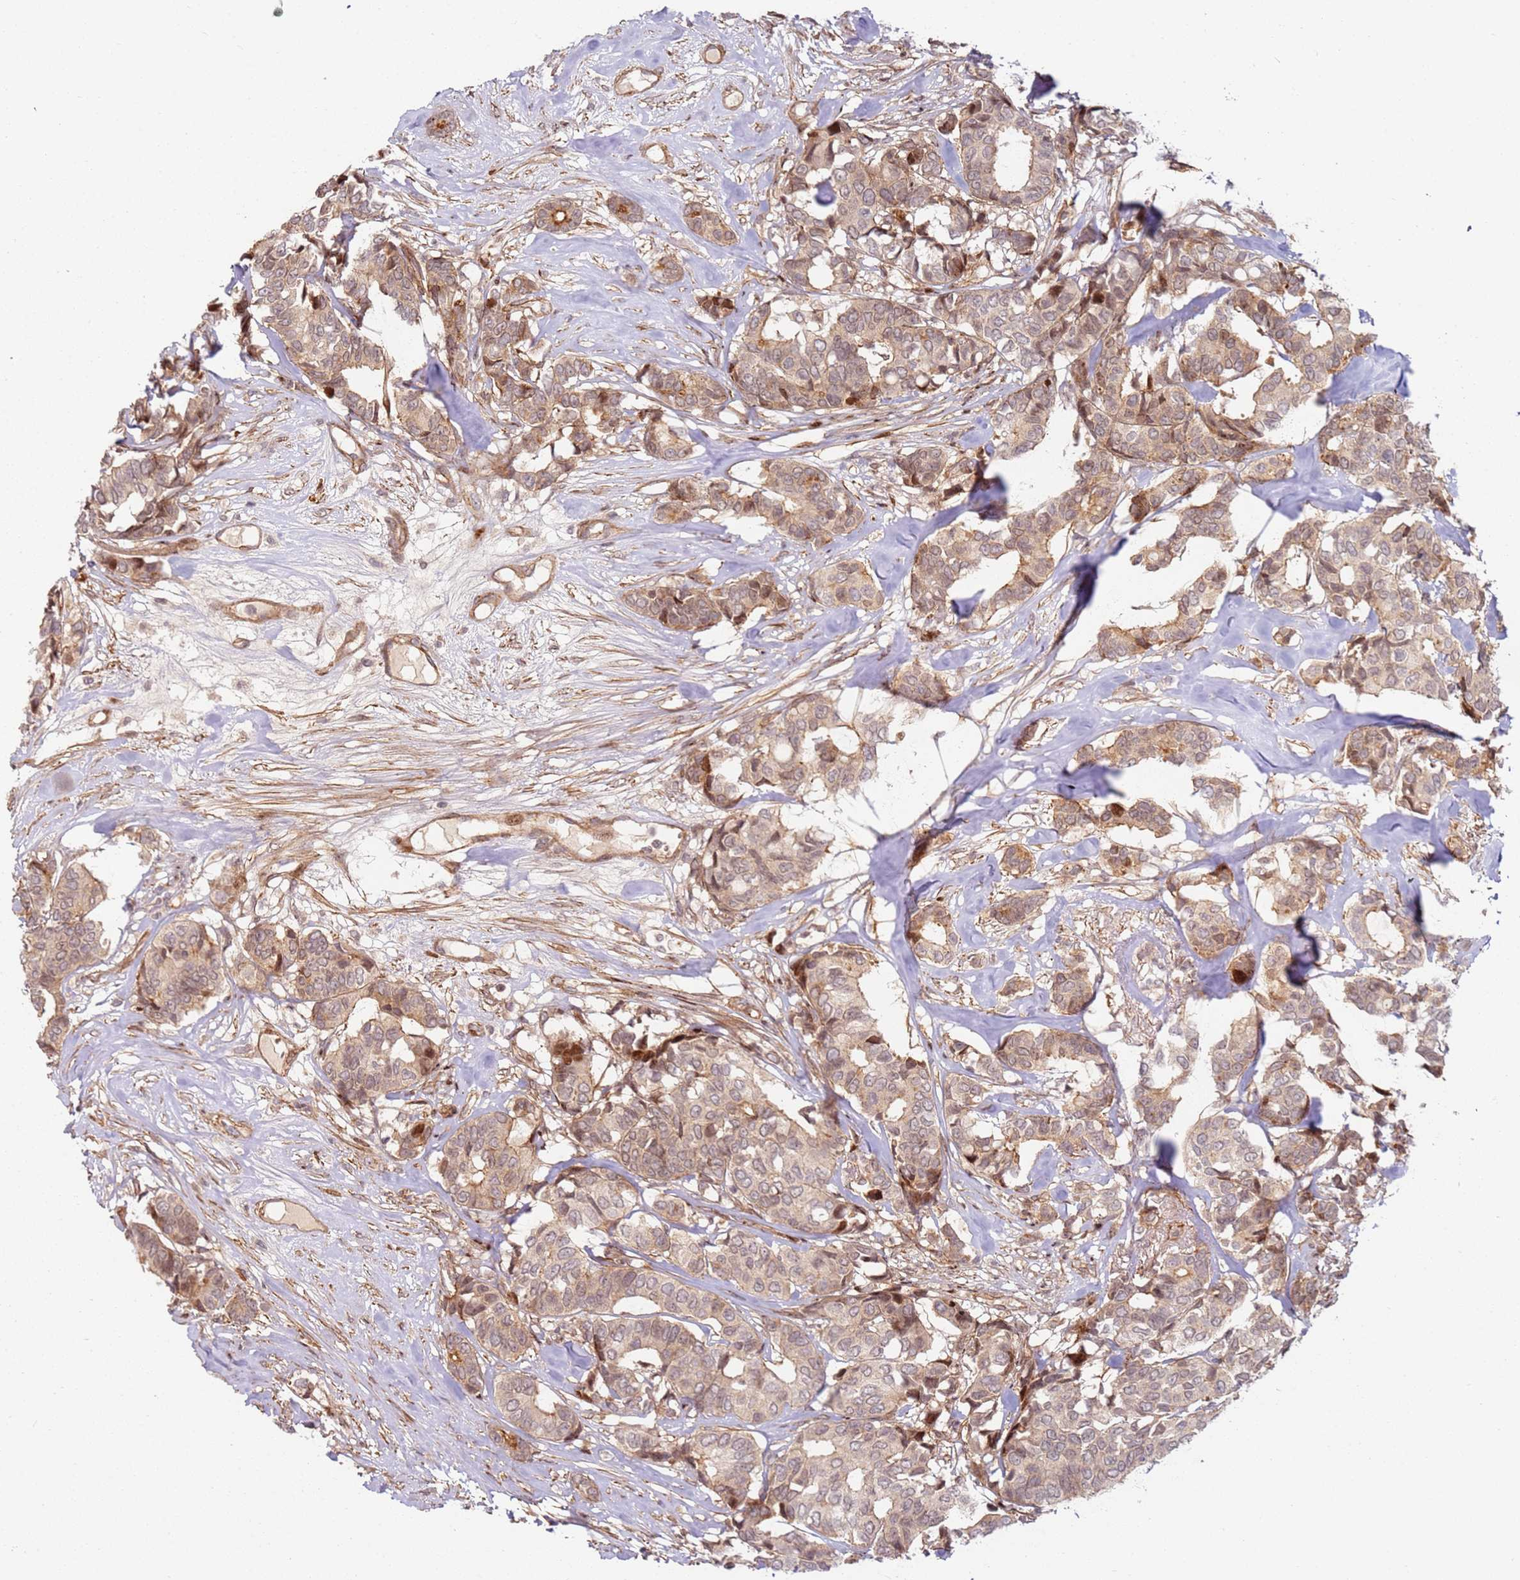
{"staining": {"intensity": "weak", "quantity": ">75%", "location": "cytoplasmic/membranous,nuclear"}, "tissue": "breast cancer", "cell_type": "Tumor cells", "image_type": "cancer", "snomed": [{"axis": "morphology", "description": "Duct carcinoma"}, {"axis": "topography", "description": "Breast"}], "caption": "An immunohistochemistry image of tumor tissue is shown. Protein staining in brown labels weak cytoplasmic/membranous and nuclear positivity in invasive ductal carcinoma (breast) within tumor cells. The protein of interest is stained brown, and the nuclei are stained in blue (DAB (3,3'-diaminobenzidine) IHC with brightfield microscopy, high magnification).", "gene": "TMEM233", "patient": {"sex": "female", "age": 87}}